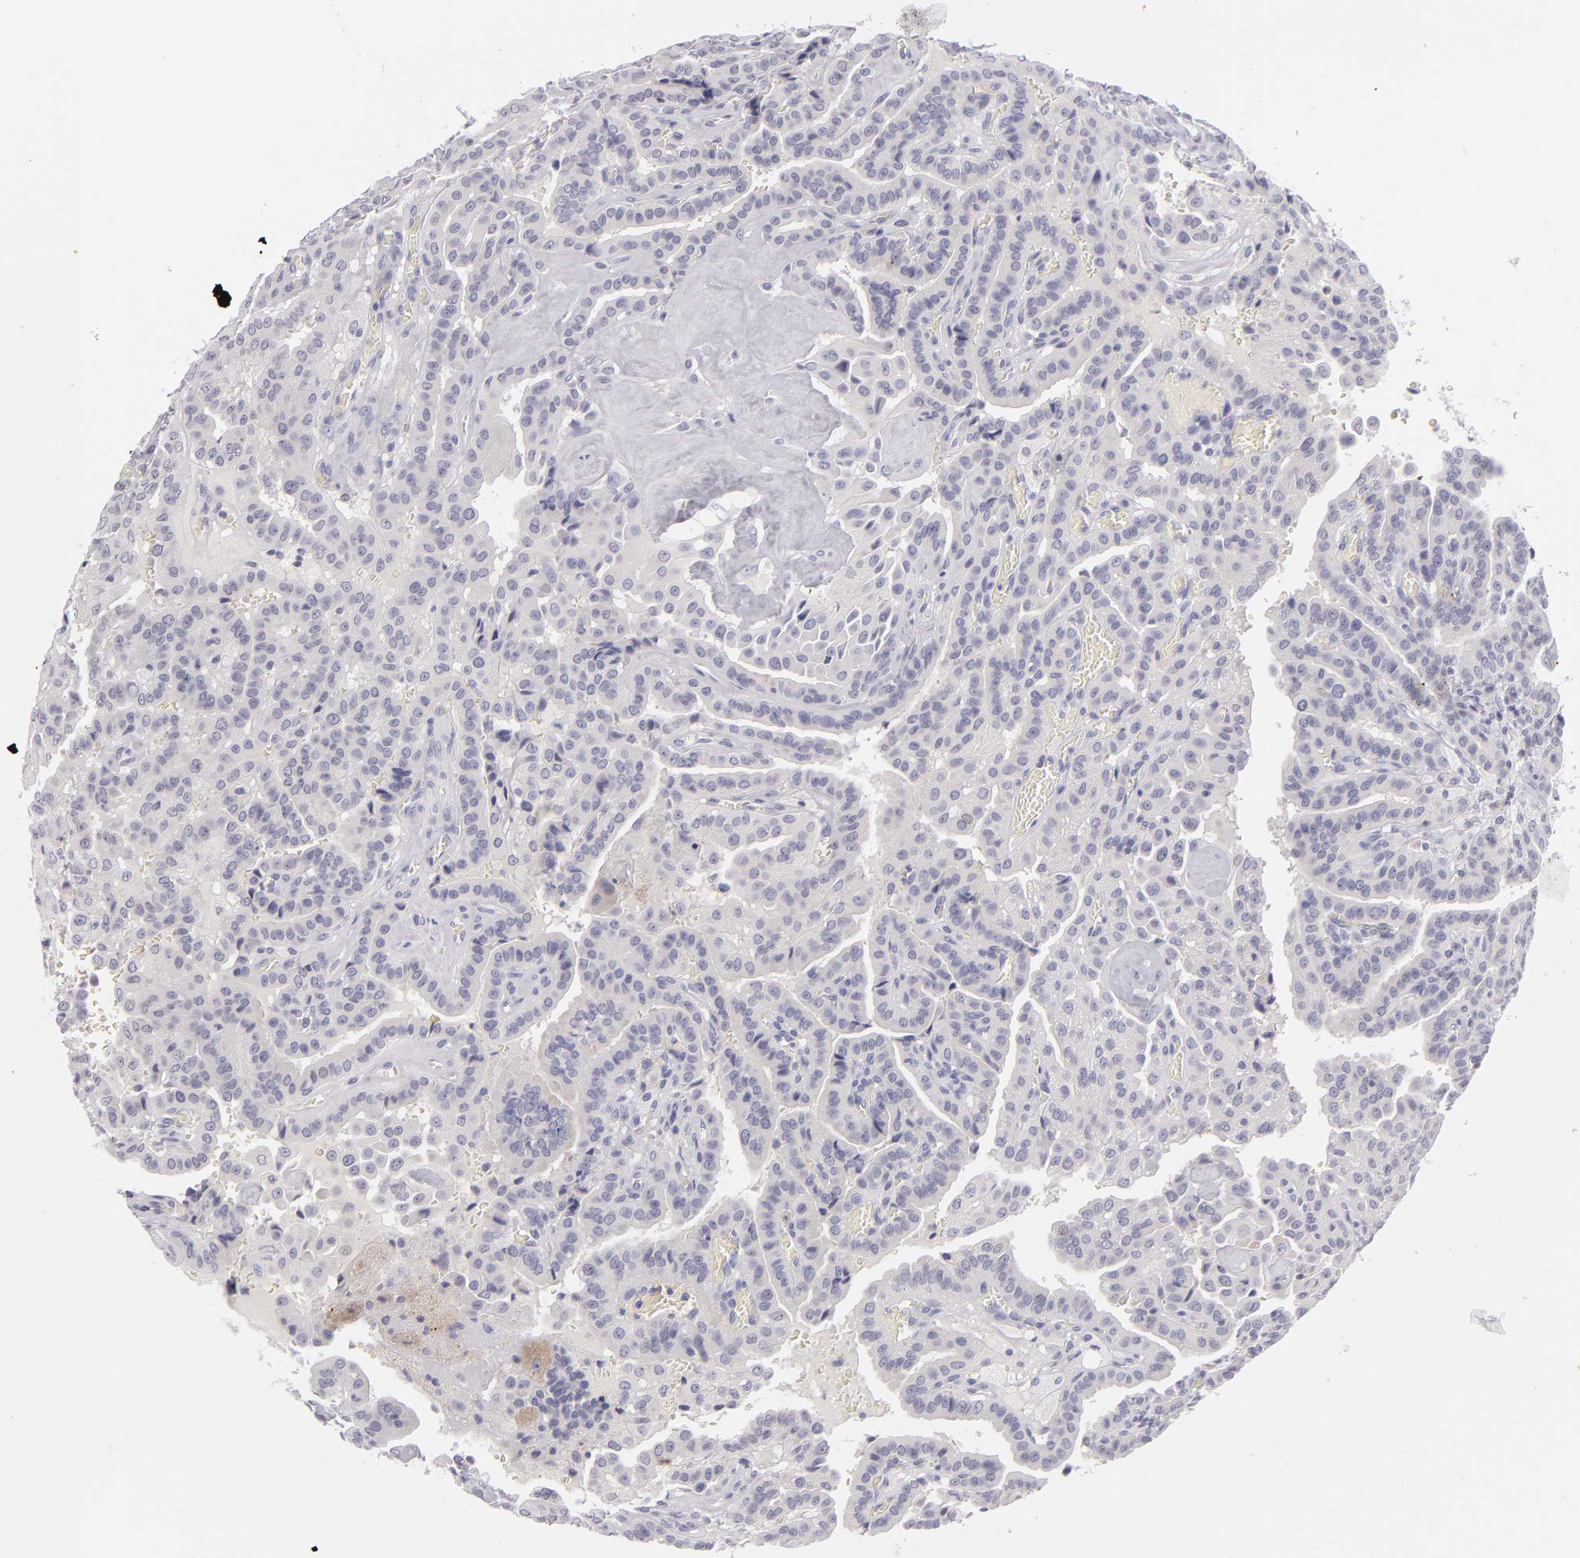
{"staining": {"intensity": "negative", "quantity": "none", "location": "none"}, "tissue": "thyroid cancer", "cell_type": "Tumor cells", "image_type": "cancer", "snomed": [{"axis": "morphology", "description": "Papillary adenocarcinoma, NOS"}, {"axis": "topography", "description": "Thyroid gland"}], "caption": "Thyroid cancer (papillary adenocarcinoma) stained for a protein using immunohistochemistry (IHC) exhibits no expression tumor cells.", "gene": "TNNC1", "patient": {"sex": "male", "age": 87}}